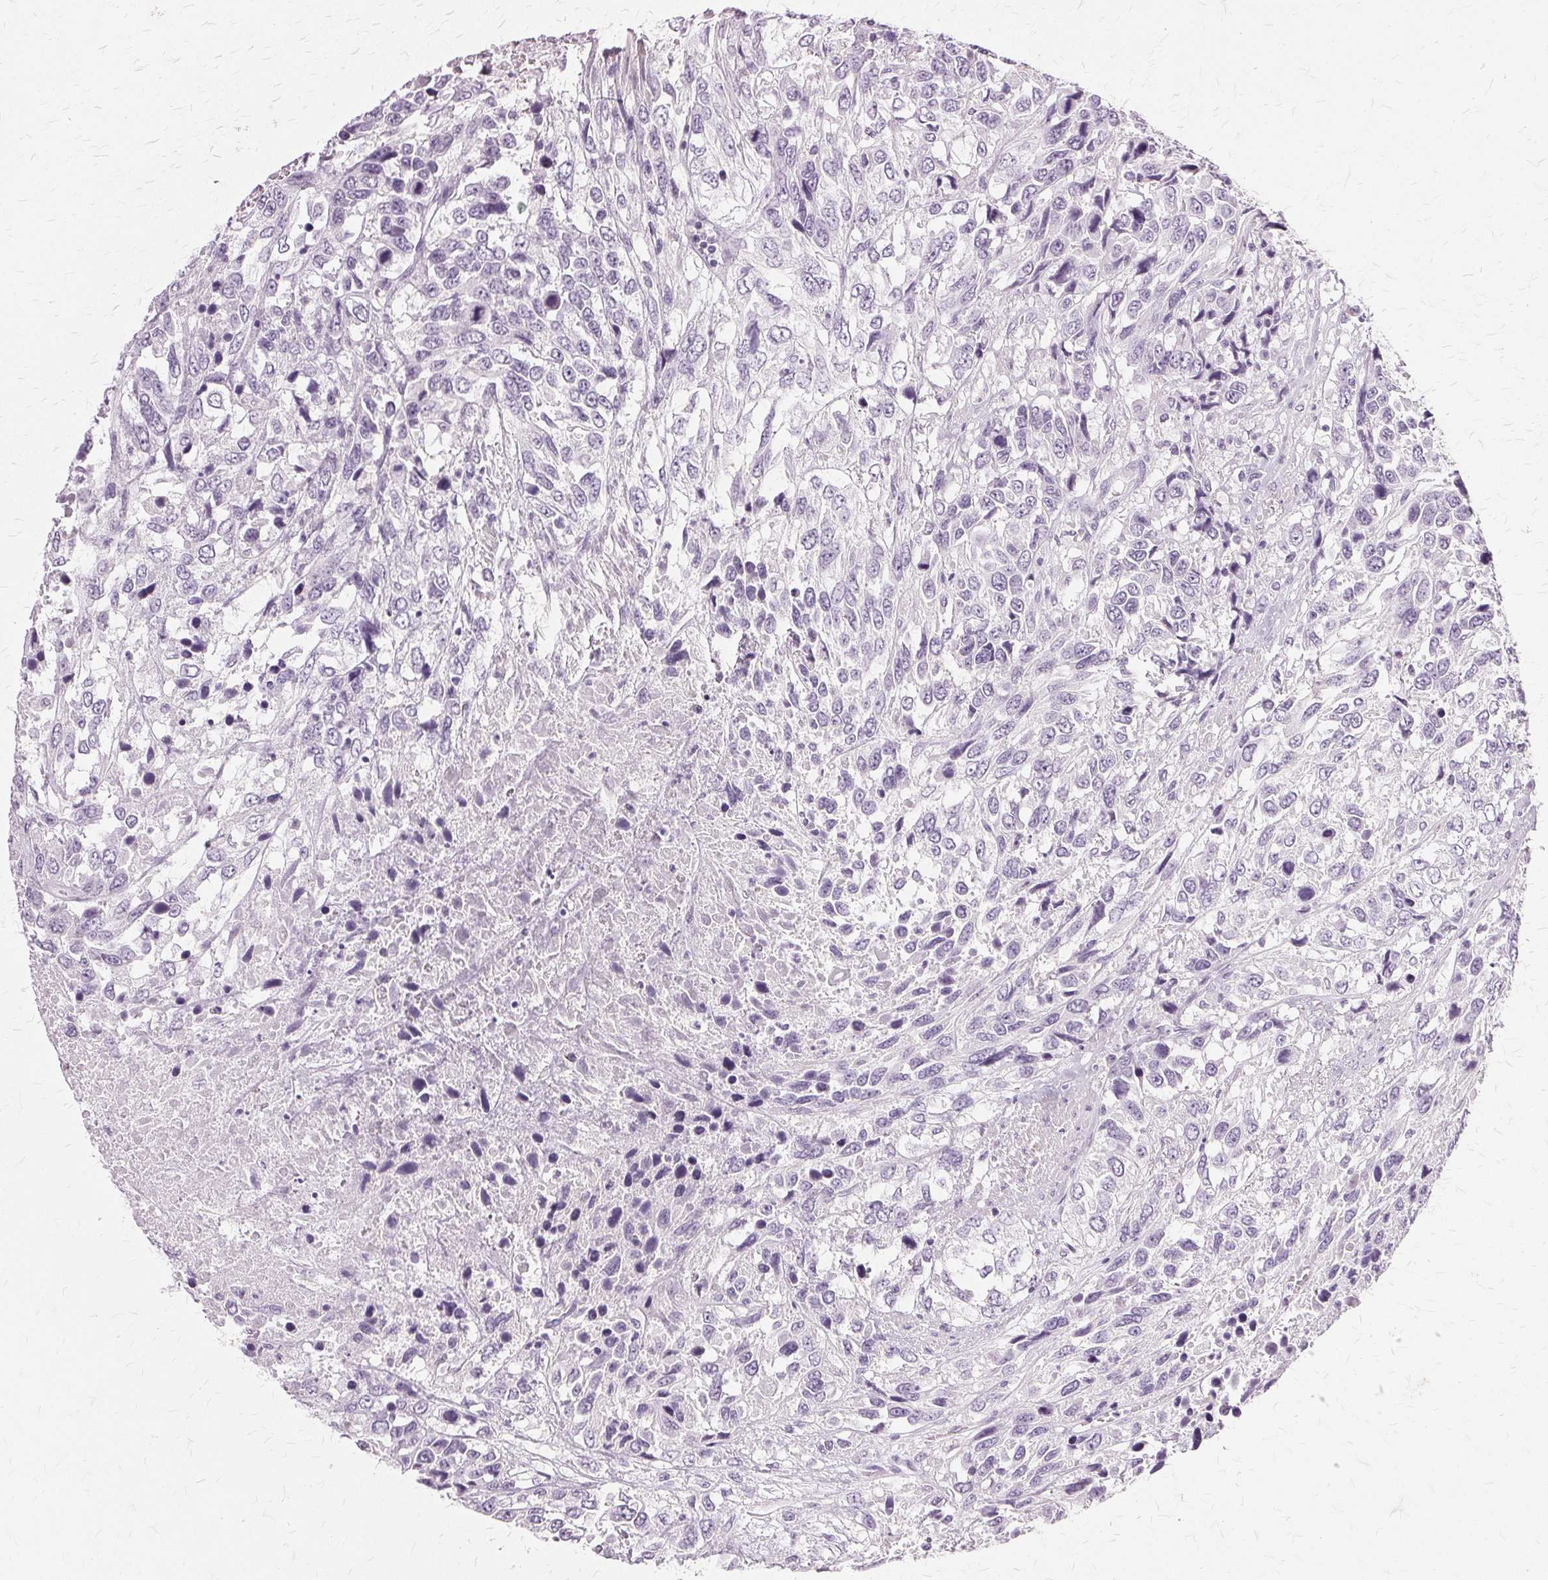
{"staining": {"intensity": "negative", "quantity": "none", "location": "none"}, "tissue": "urothelial cancer", "cell_type": "Tumor cells", "image_type": "cancer", "snomed": [{"axis": "morphology", "description": "Urothelial carcinoma, High grade"}, {"axis": "topography", "description": "Urinary bladder"}], "caption": "This is a micrograph of immunohistochemistry (IHC) staining of urothelial cancer, which shows no staining in tumor cells.", "gene": "SLC45A3", "patient": {"sex": "female", "age": 70}}